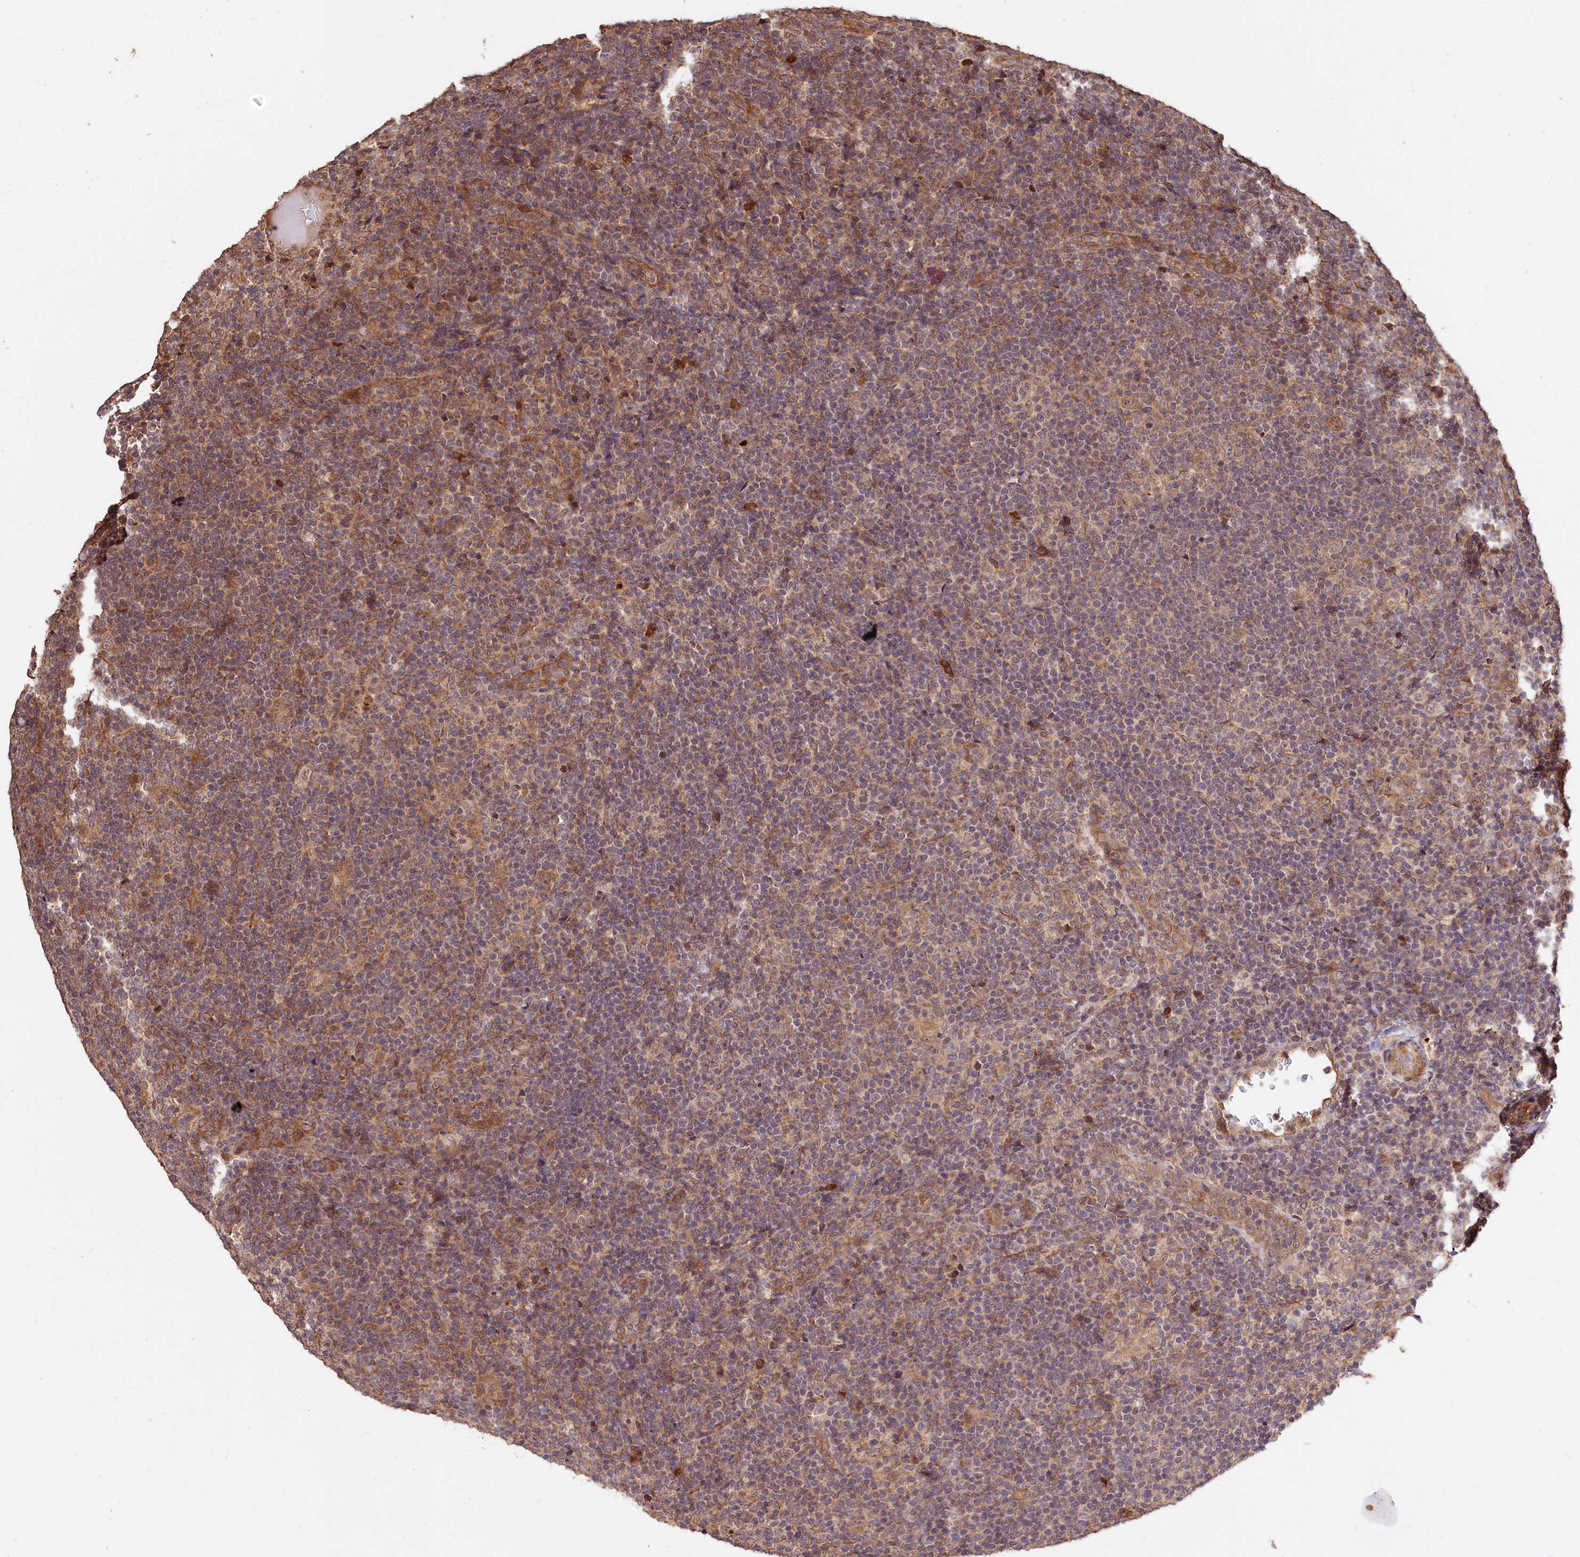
{"staining": {"intensity": "moderate", "quantity": ">75%", "location": "cytoplasmic/membranous"}, "tissue": "lymphoma", "cell_type": "Tumor cells", "image_type": "cancer", "snomed": [{"axis": "morphology", "description": "Hodgkin's disease, NOS"}, {"axis": "topography", "description": "Lymph node"}], "caption": "A brown stain highlights moderate cytoplasmic/membranous expression of a protein in Hodgkin's disease tumor cells.", "gene": "MCF2L2", "patient": {"sex": "female", "age": 57}}